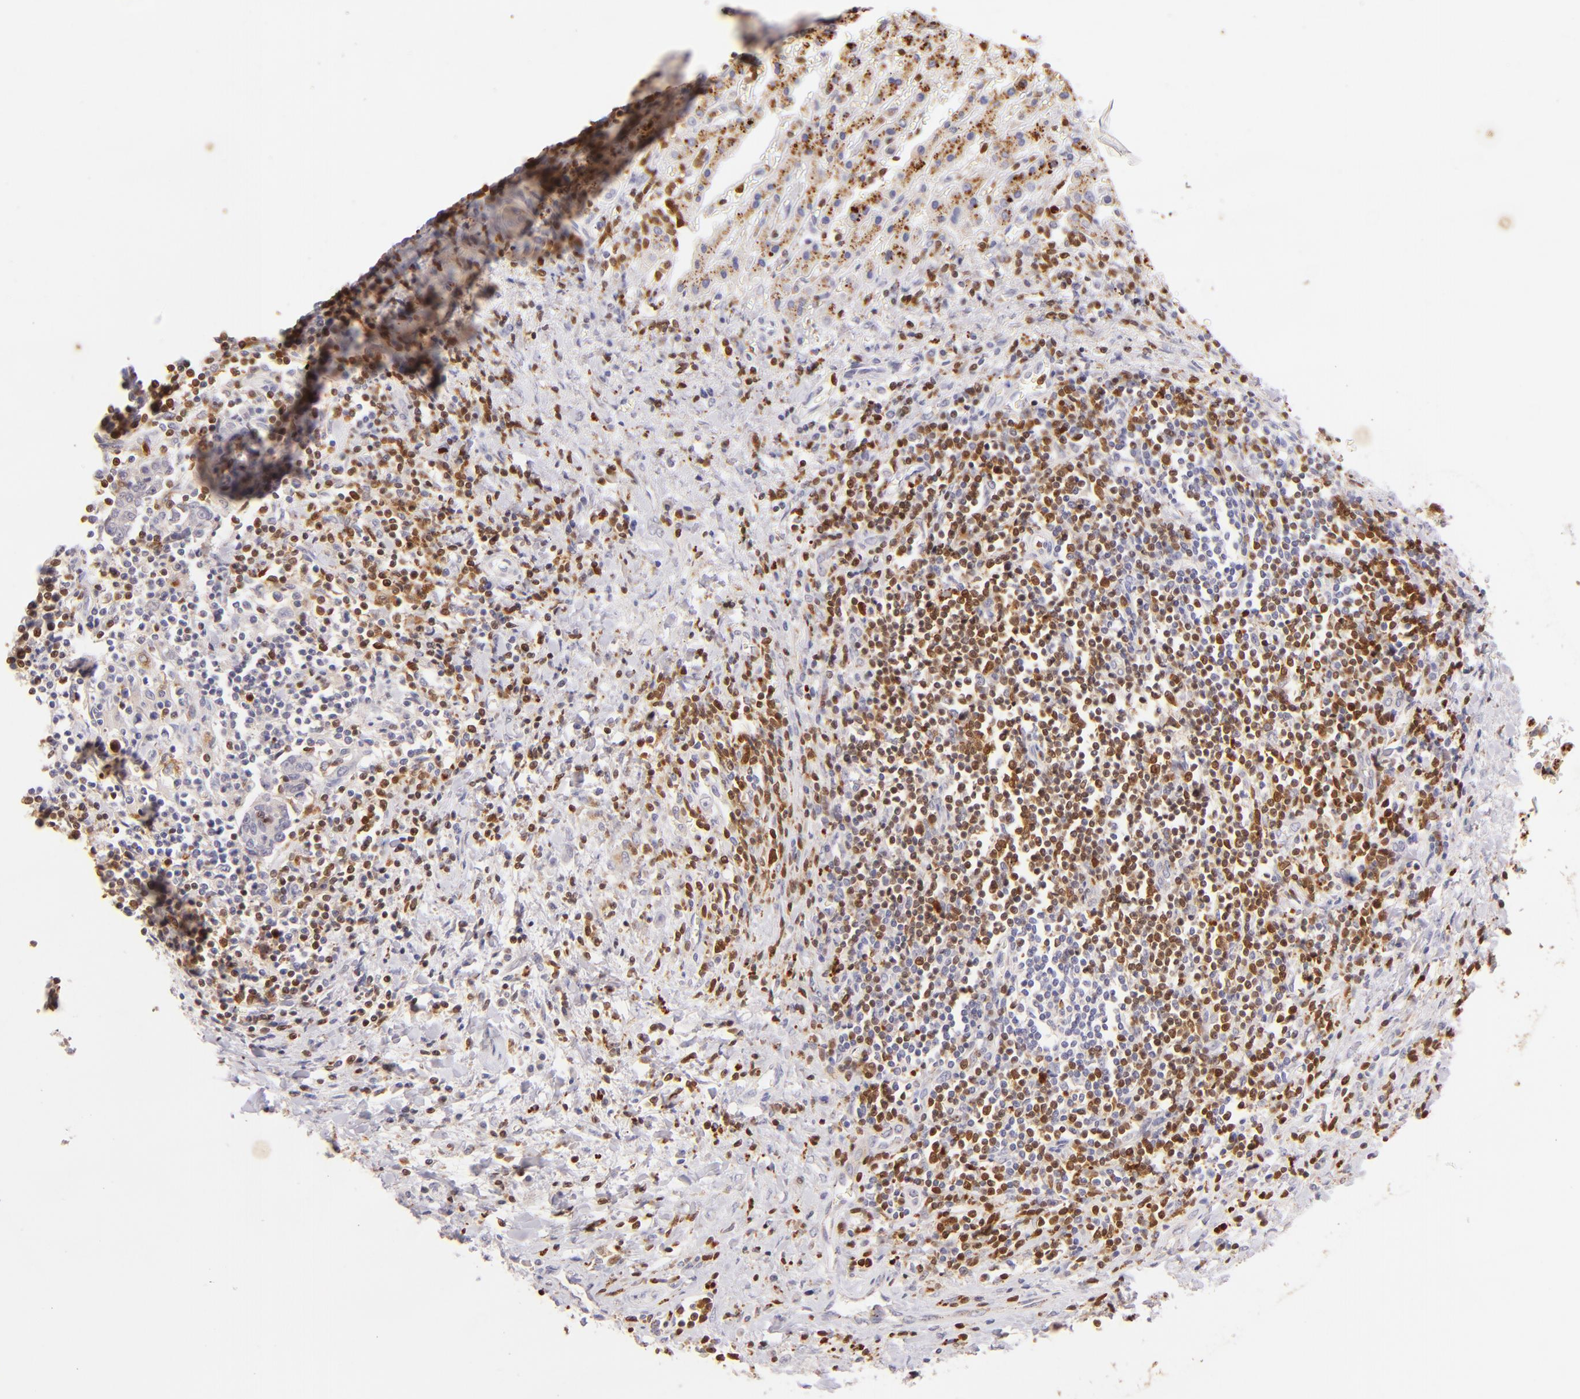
{"staining": {"intensity": "strong", "quantity": ">75%", "location": "cytoplasmic/membranous"}, "tissue": "liver cancer", "cell_type": "Tumor cells", "image_type": "cancer", "snomed": [{"axis": "morphology", "description": "Cholangiocarcinoma"}, {"axis": "topography", "description": "Liver"}], "caption": "Approximately >75% of tumor cells in human cholangiocarcinoma (liver) display strong cytoplasmic/membranous protein positivity as visualized by brown immunohistochemical staining.", "gene": "ZAP70", "patient": {"sex": "male", "age": 57}}